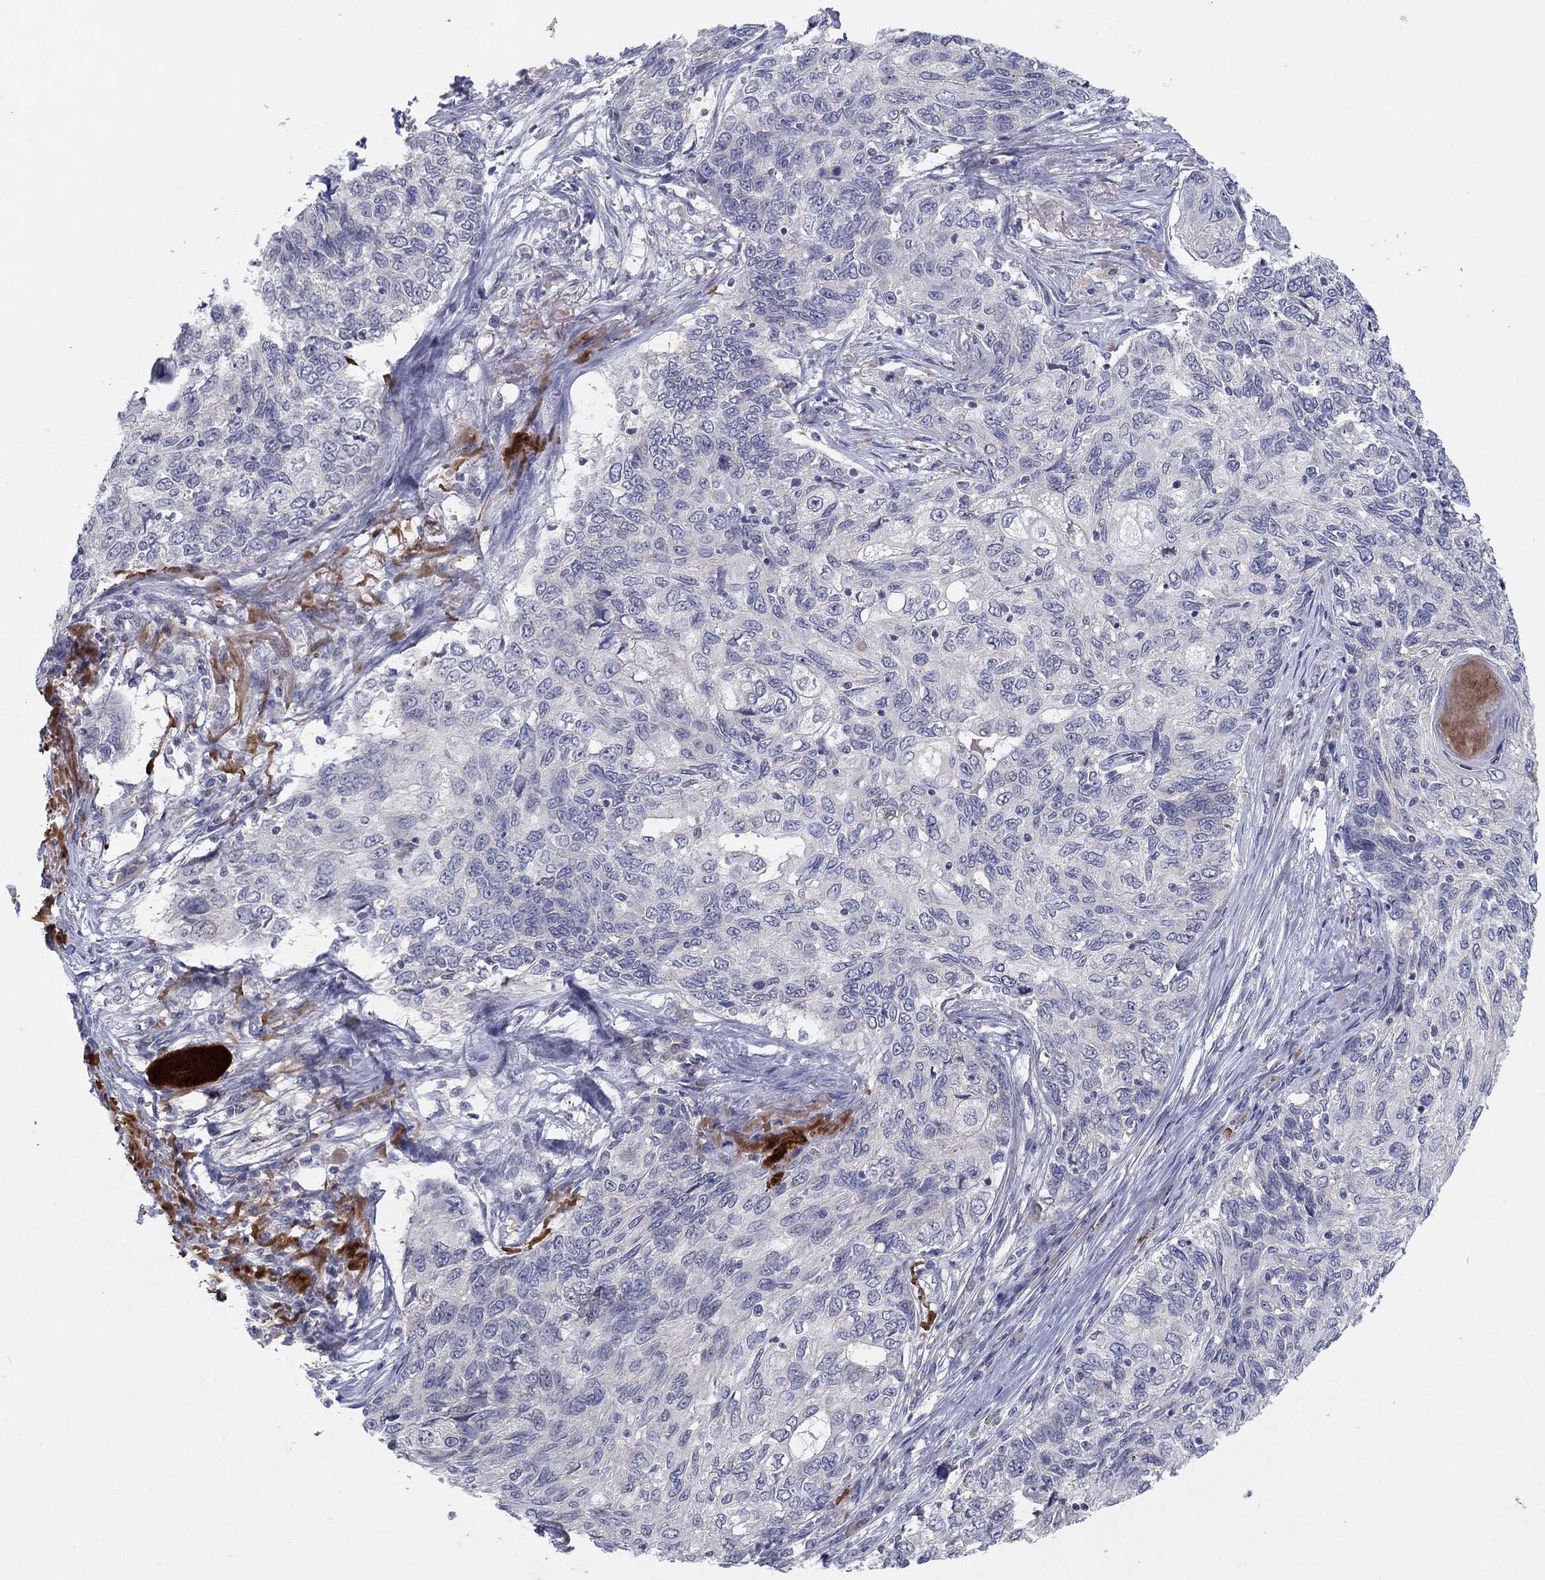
{"staining": {"intensity": "negative", "quantity": "none", "location": "none"}, "tissue": "skin cancer", "cell_type": "Tumor cells", "image_type": "cancer", "snomed": [{"axis": "morphology", "description": "Squamous cell carcinoma, NOS"}, {"axis": "topography", "description": "Skin"}], "caption": "Skin cancer (squamous cell carcinoma) stained for a protein using IHC exhibits no positivity tumor cells.", "gene": "AMN1", "patient": {"sex": "male", "age": 92}}